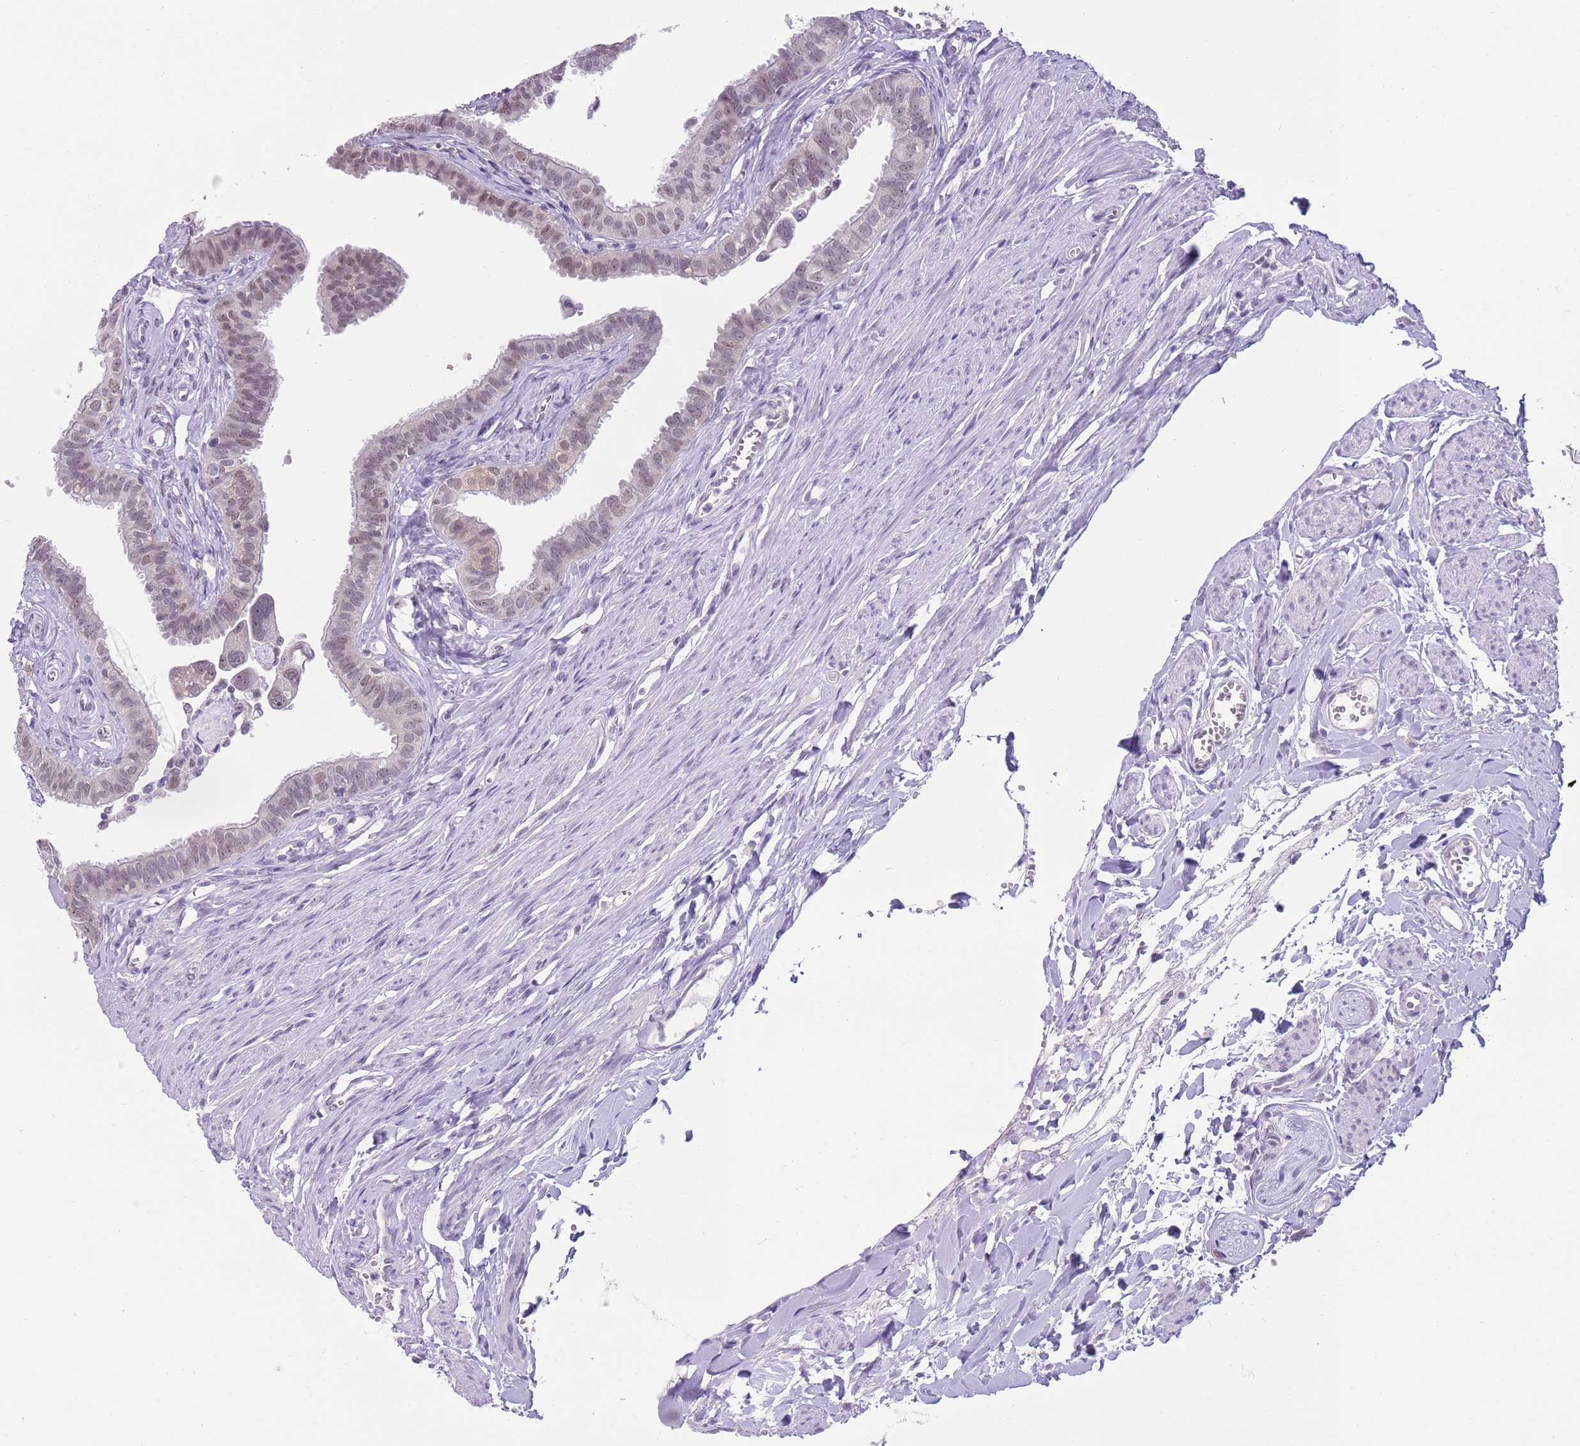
{"staining": {"intensity": "weak", "quantity": ">75%", "location": "nuclear"}, "tissue": "fallopian tube", "cell_type": "Glandular cells", "image_type": "normal", "snomed": [{"axis": "morphology", "description": "Normal tissue, NOS"}, {"axis": "morphology", "description": "Carcinoma, NOS"}, {"axis": "topography", "description": "Fallopian tube"}, {"axis": "topography", "description": "Ovary"}], "caption": "DAB (3,3'-diaminobenzidine) immunohistochemical staining of normal human fallopian tube demonstrates weak nuclear protein staining in approximately >75% of glandular cells.", "gene": "SEPHS2", "patient": {"sex": "female", "age": 59}}